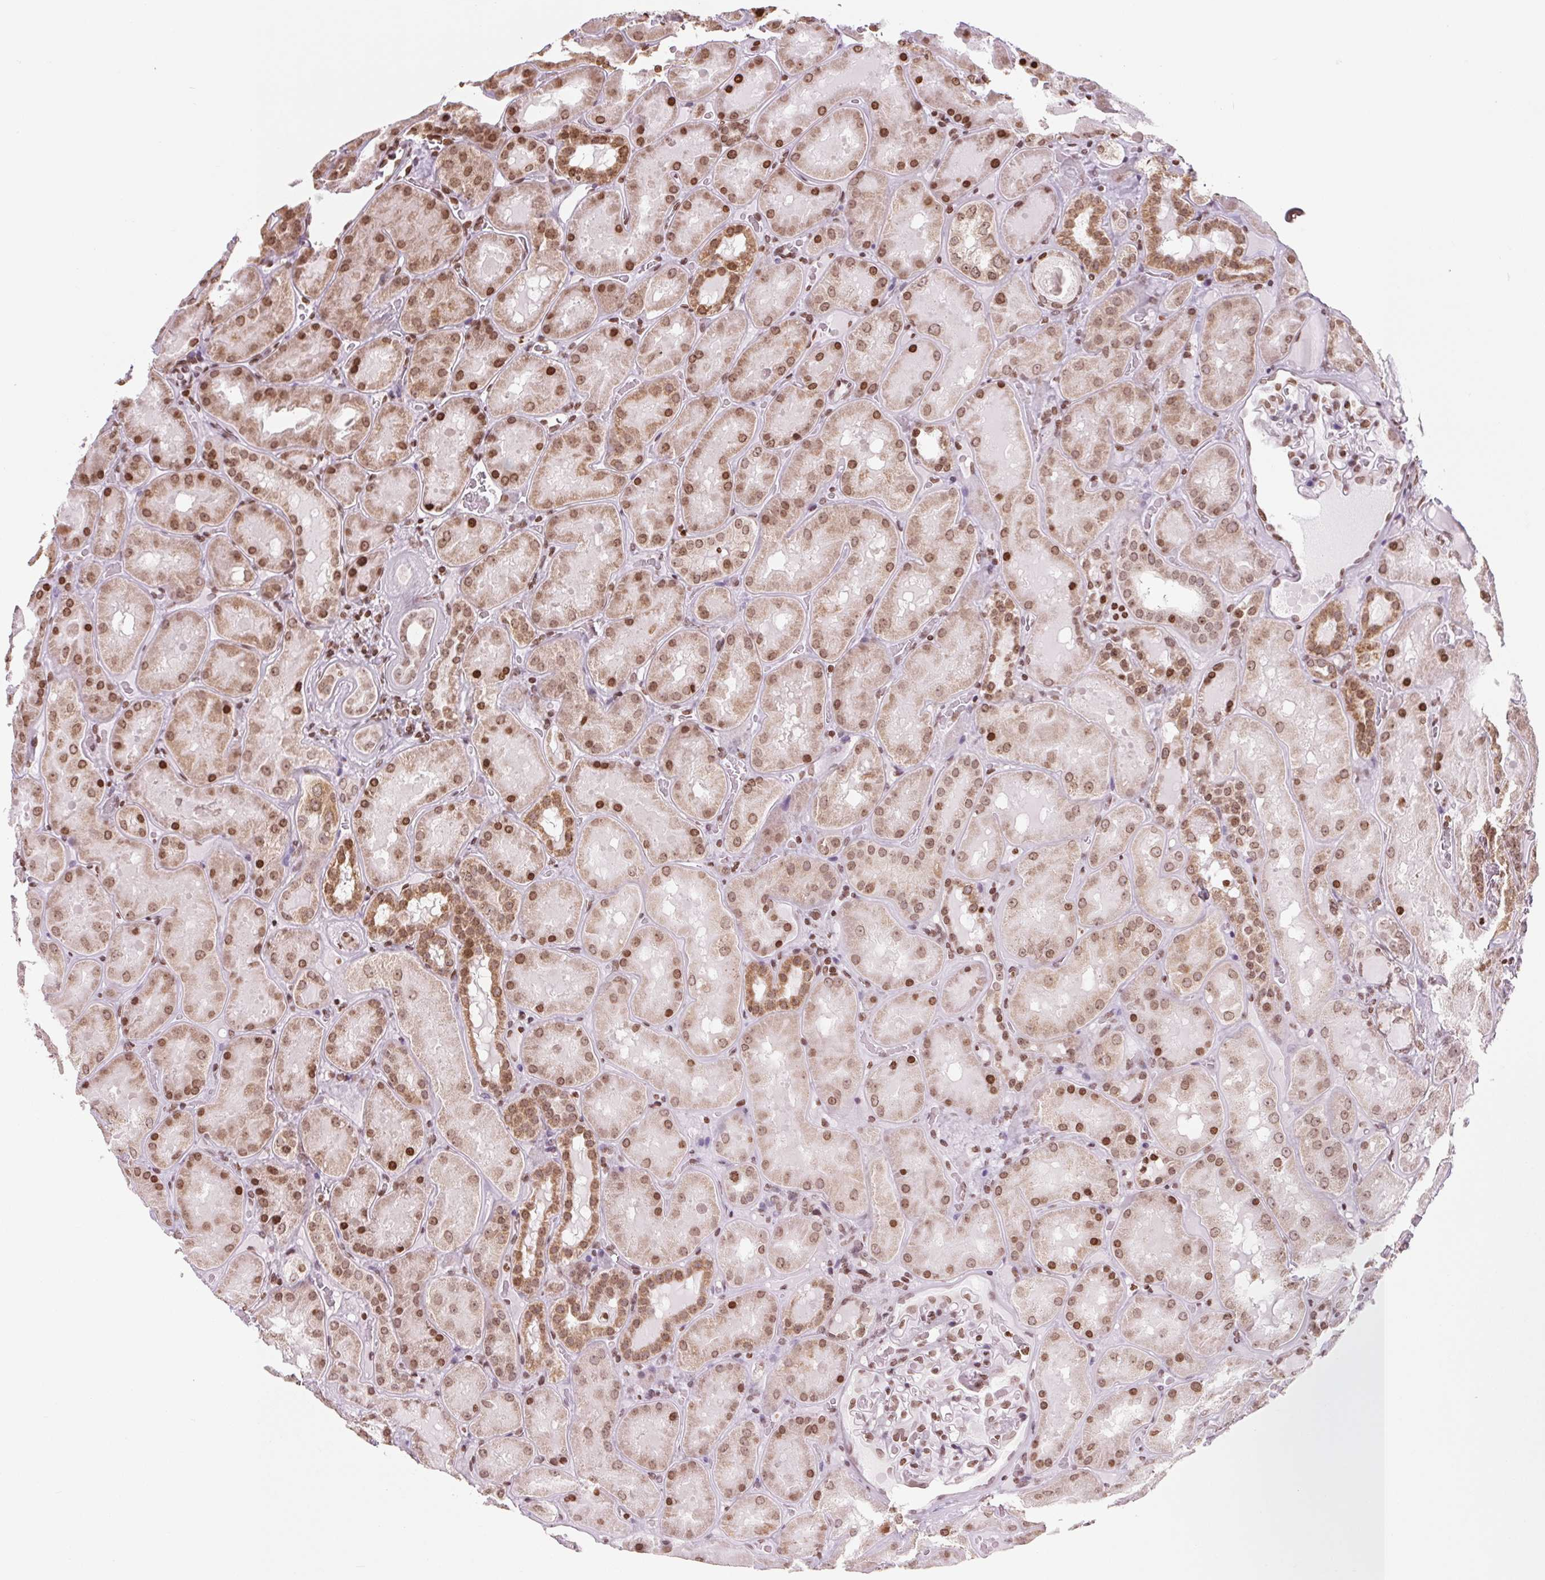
{"staining": {"intensity": "moderate", "quantity": ">75%", "location": "nuclear"}, "tissue": "kidney", "cell_type": "Cells in glomeruli", "image_type": "normal", "snomed": [{"axis": "morphology", "description": "Normal tissue, NOS"}, {"axis": "topography", "description": "Kidney"}], "caption": "IHC histopathology image of benign human kidney stained for a protein (brown), which reveals medium levels of moderate nuclear positivity in about >75% of cells in glomeruli.", "gene": "SMIM12", "patient": {"sex": "male", "age": 73}}